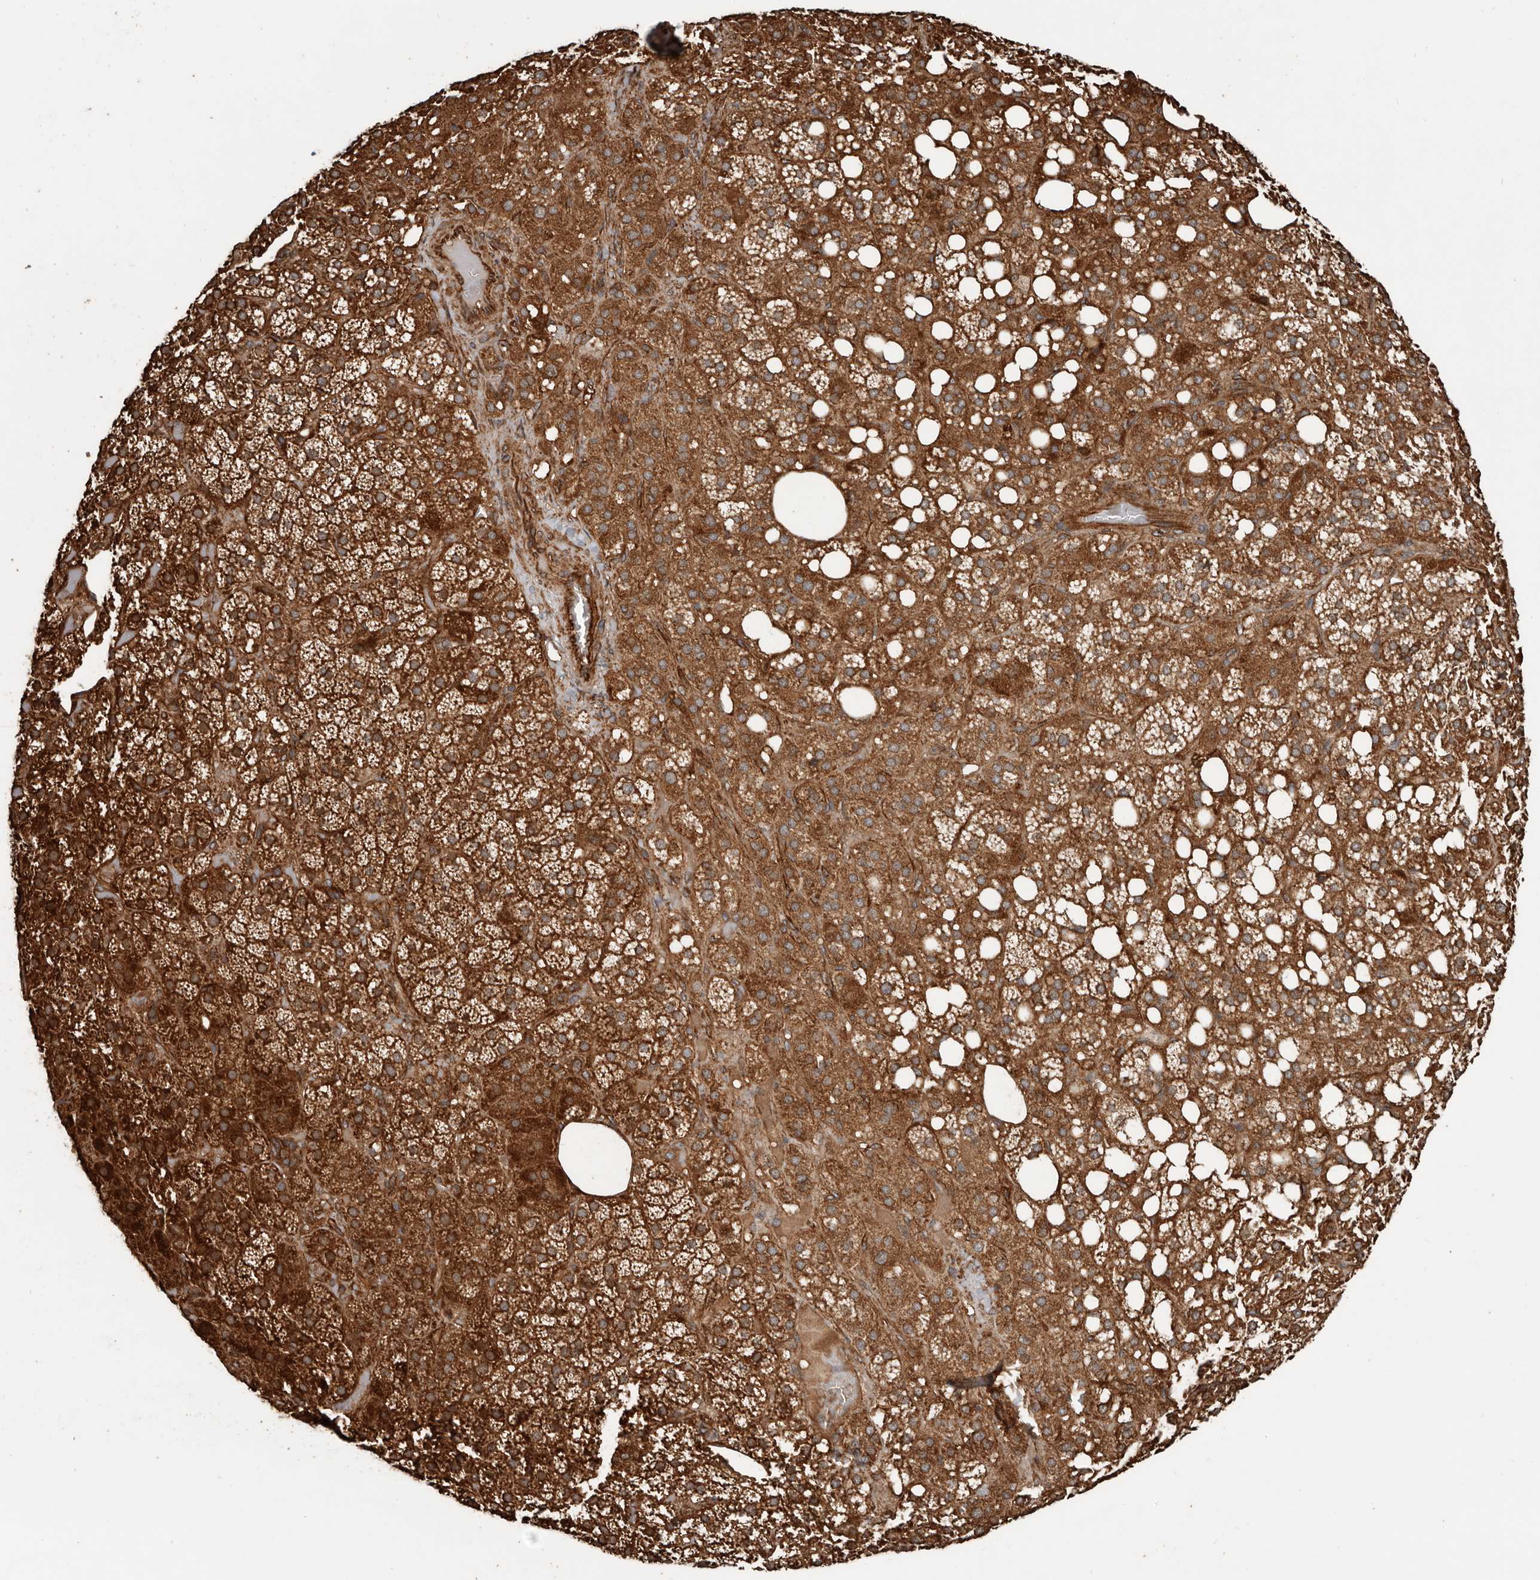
{"staining": {"intensity": "strong", "quantity": ">75%", "location": "cytoplasmic/membranous"}, "tissue": "adrenal gland", "cell_type": "Glandular cells", "image_type": "normal", "snomed": [{"axis": "morphology", "description": "Normal tissue, NOS"}, {"axis": "topography", "description": "Adrenal gland"}], "caption": "Immunohistochemistry histopathology image of normal human adrenal gland stained for a protein (brown), which demonstrates high levels of strong cytoplasmic/membranous staining in approximately >75% of glandular cells.", "gene": "YOD1", "patient": {"sex": "female", "age": 59}}